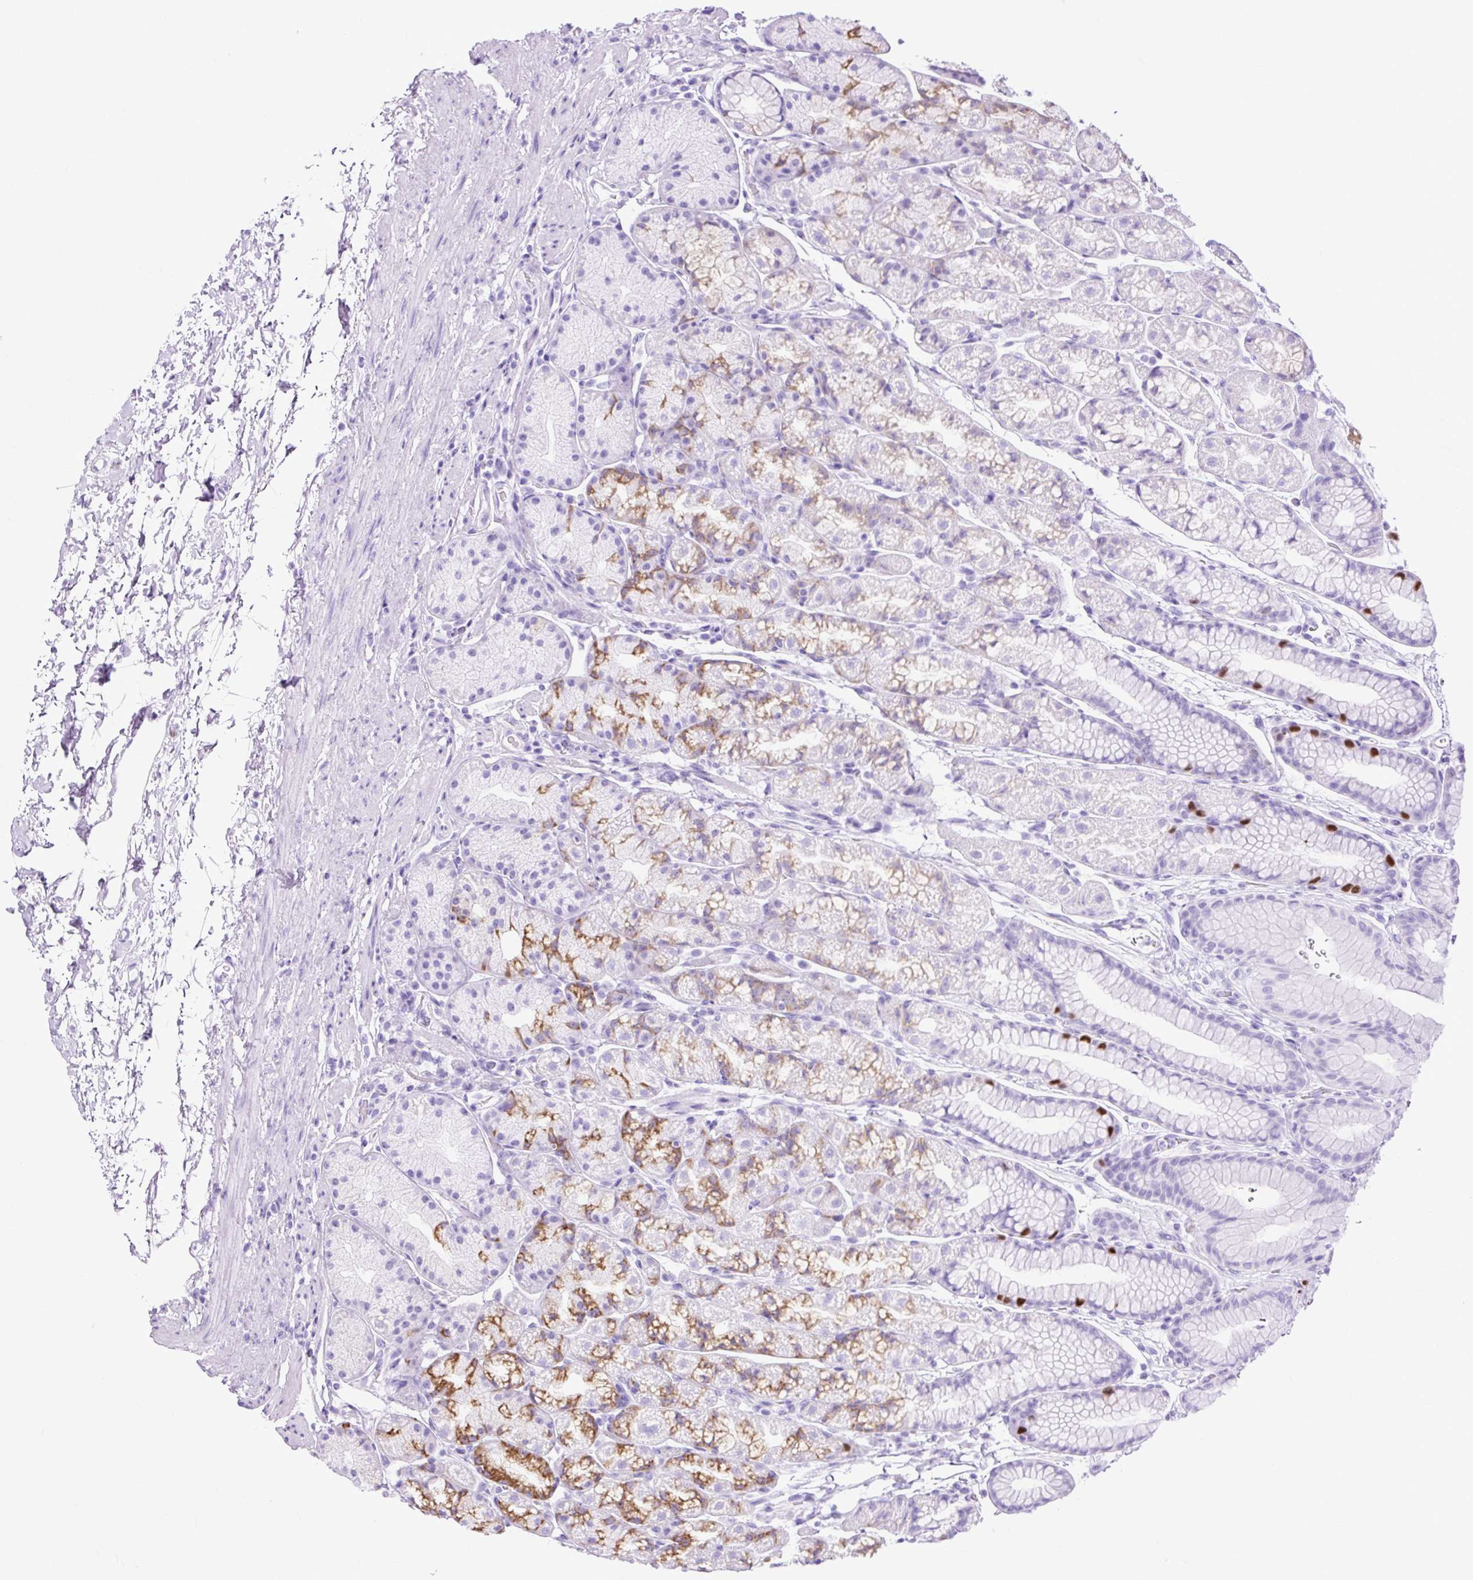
{"staining": {"intensity": "strong", "quantity": "<25%", "location": "cytoplasmic/membranous,nuclear"}, "tissue": "stomach", "cell_type": "Glandular cells", "image_type": "normal", "snomed": [{"axis": "morphology", "description": "Normal tissue, NOS"}, {"axis": "topography", "description": "Stomach, lower"}], "caption": "Normal stomach shows strong cytoplasmic/membranous,nuclear expression in about <25% of glandular cells (DAB (3,3'-diaminobenzidine) = brown stain, brightfield microscopy at high magnification)..", "gene": "RACGAP1", "patient": {"sex": "male", "age": 67}}